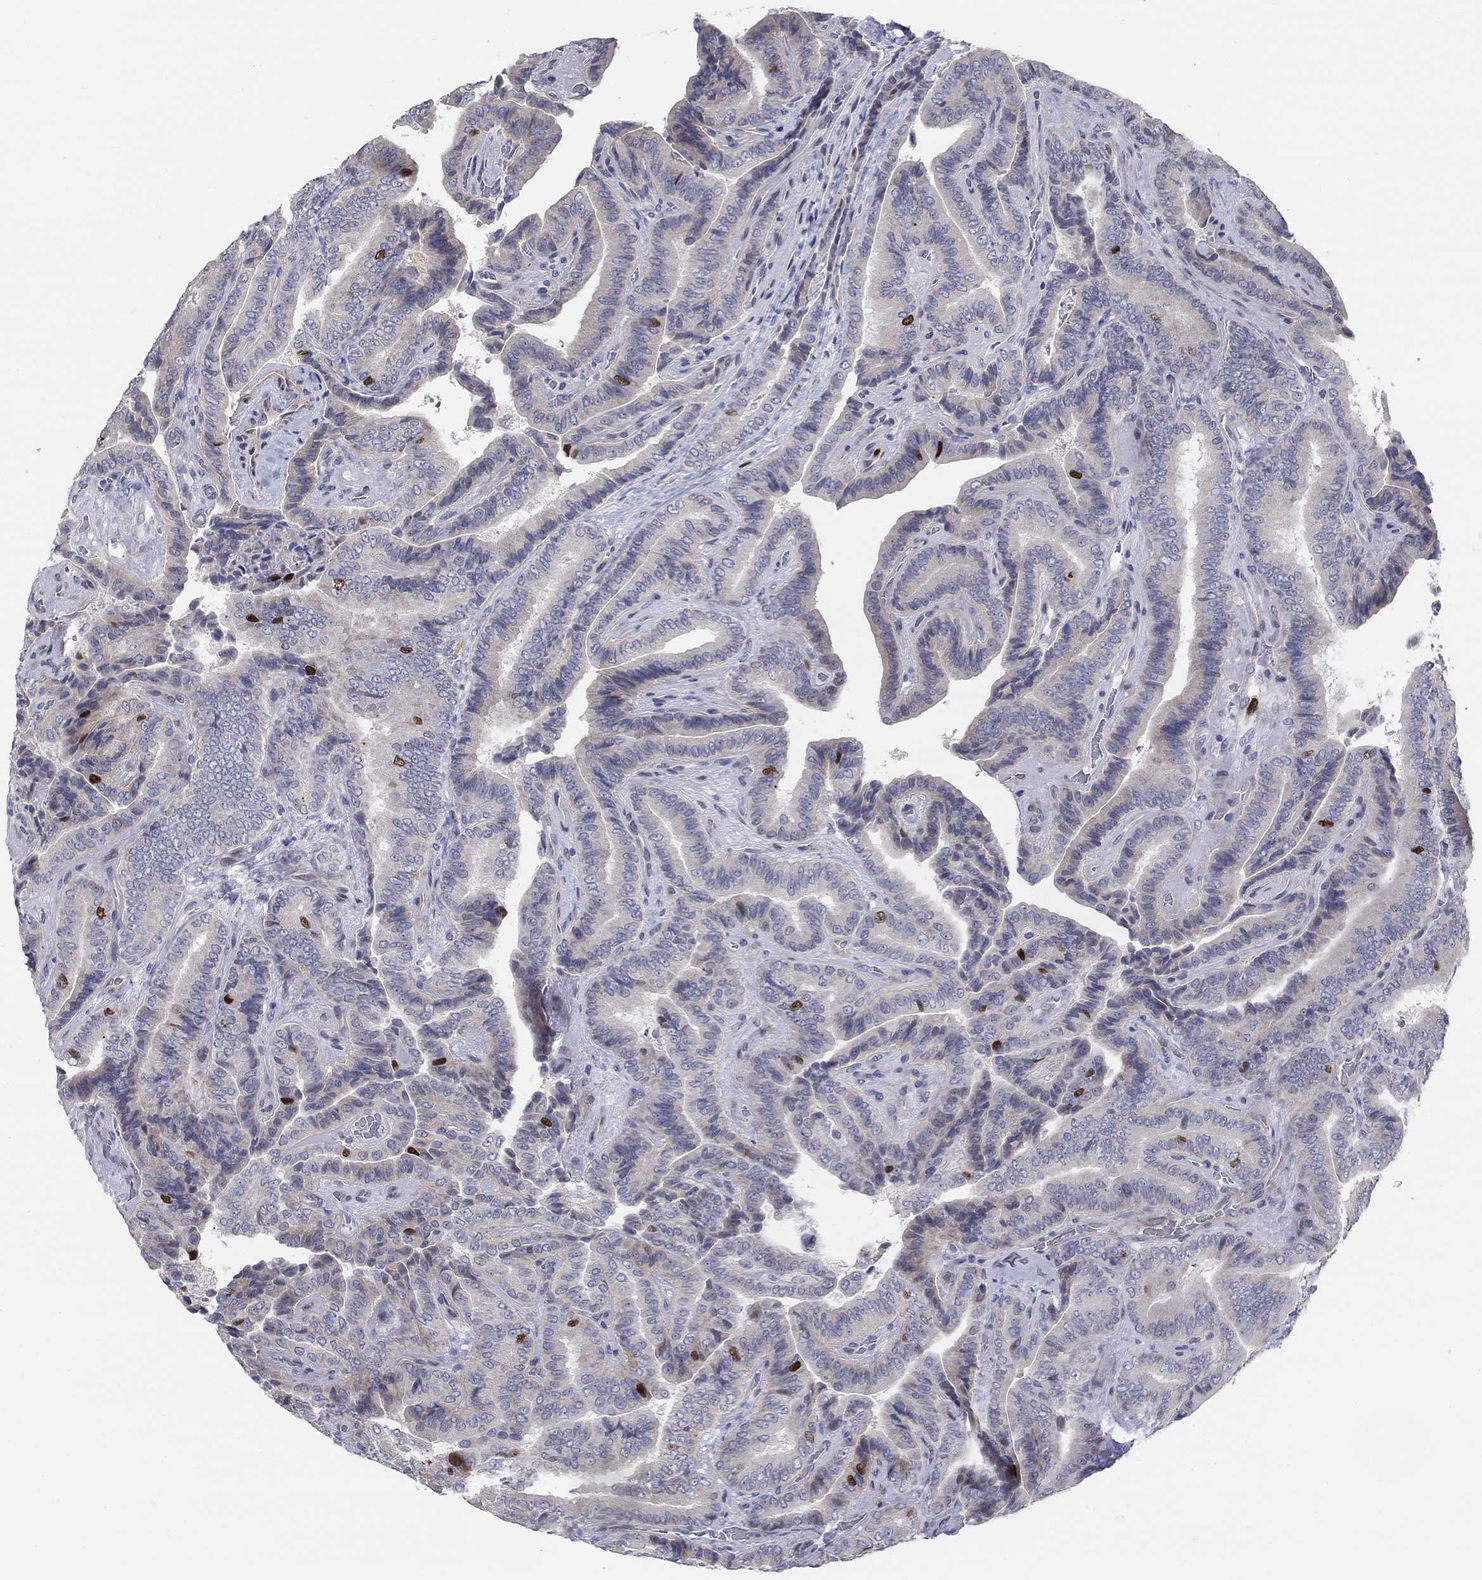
{"staining": {"intensity": "strong", "quantity": "<25%", "location": "nuclear"}, "tissue": "thyroid cancer", "cell_type": "Tumor cells", "image_type": "cancer", "snomed": [{"axis": "morphology", "description": "Papillary adenocarcinoma, NOS"}, {"axis": "topography", "description": "Thyroid gland"}], "caption": "Brown immunohistochemical staining in thyroid cancer (papillary adenocarcinoma) displays strong nuclear expression in approximately <25% of tumor cells. The staining was performed using DAB (3,3'-diaminobenzidine) to visualize the protein expression in brown, while the nuclei were stained in blue with hematoxylin (Magnification: 20x).", "gene": "PRC1", "patient": {"sex": "male", "age": 61}}